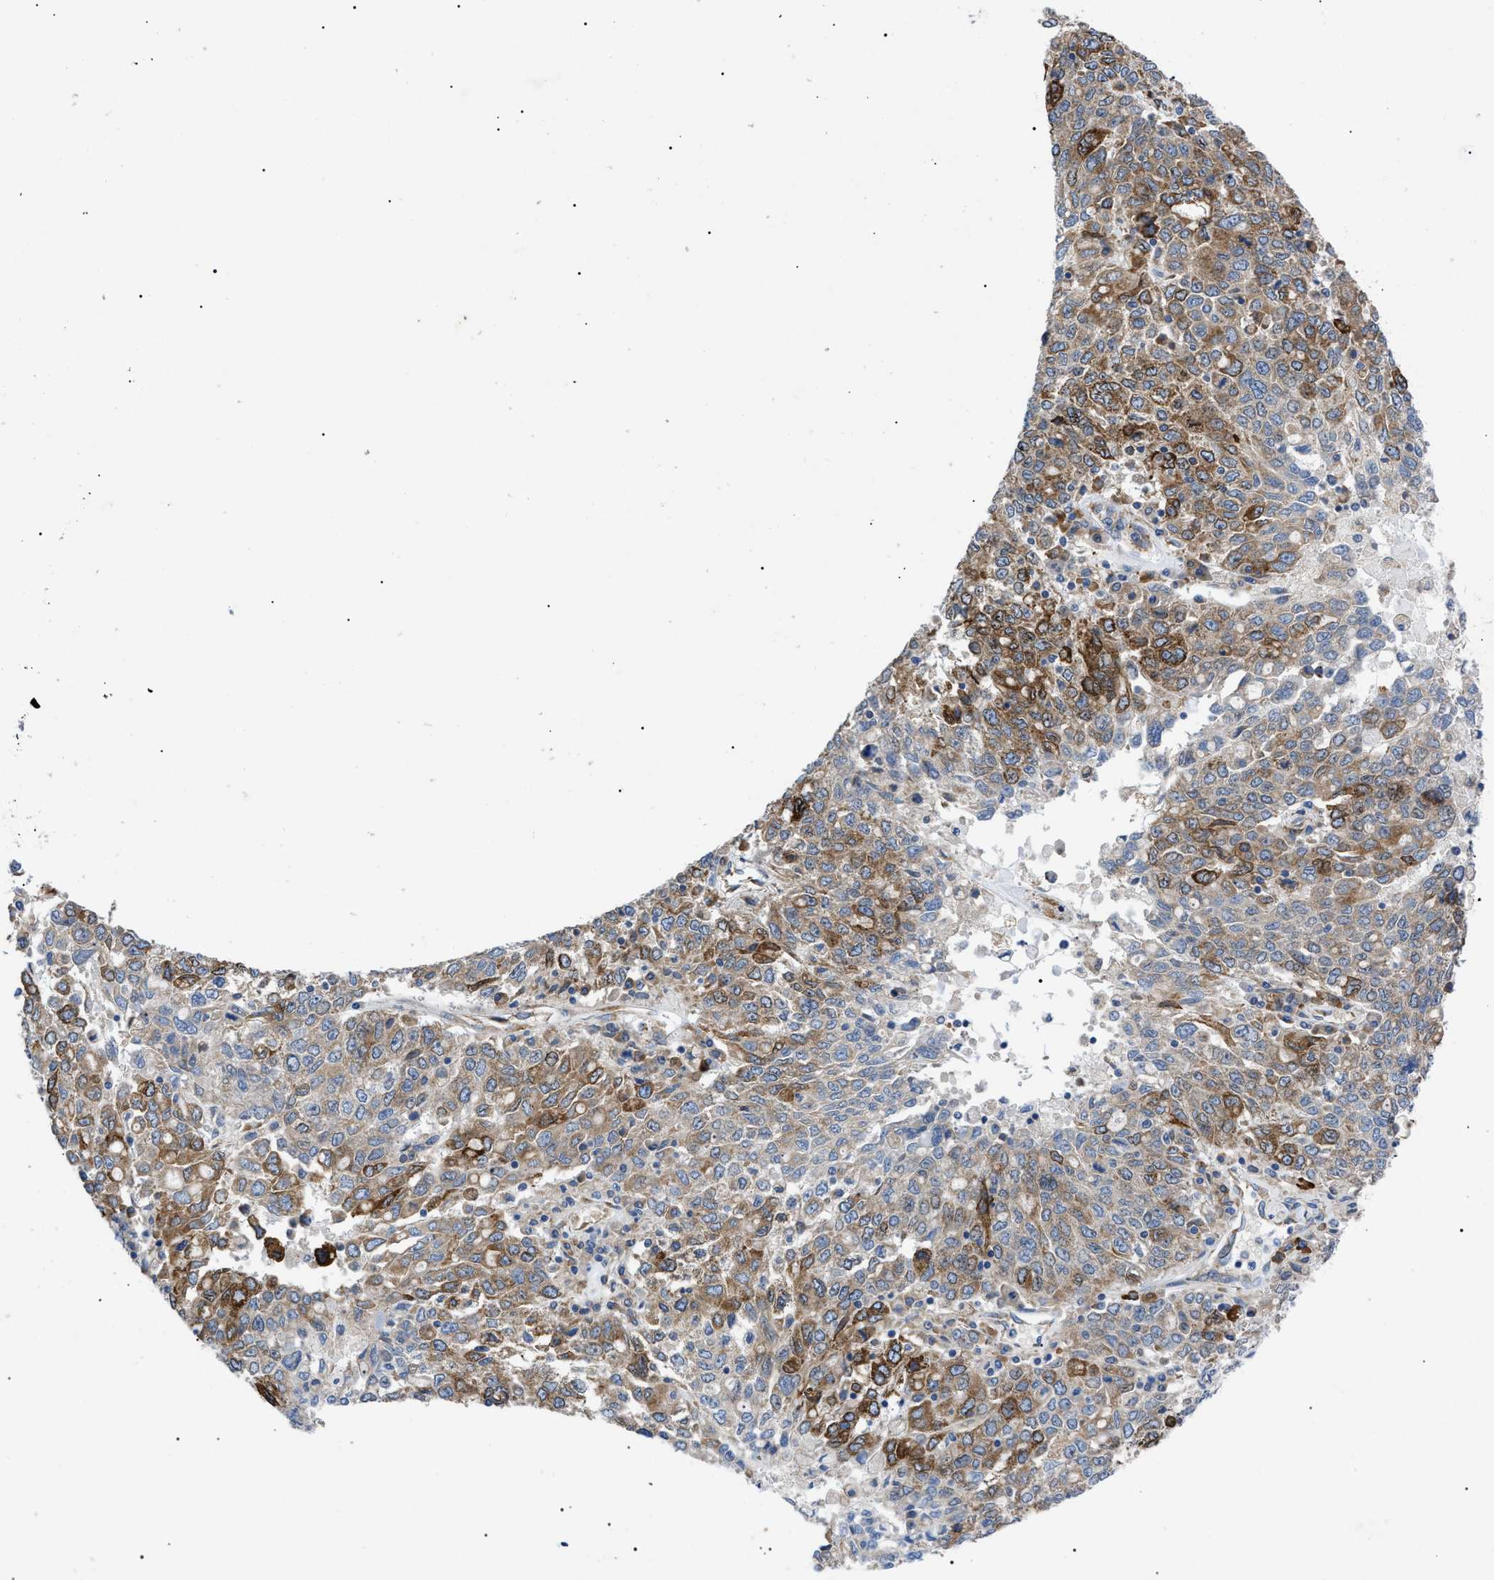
{"staining": {"intensity": "moderate", "quantity": ">75%", "location": "cytoplasmic/membranous"}, "tissue": "ovarian cancer", "cell_type": "Tumor cells", "image_type": "cancer", "snomed": [{"axis": "morphology", "description": "Carcinoma, endometroid"}, {"axis": "topography", "description": "Ovary"}], "caption": "Immunohistochemistry (IHC) image of neoplastic tissue: human endometroid carcinoma (ovarian) stained using IHC demonstrates medium levels of moderate protein expression localized specifically in the cytoplasmic/membranous of tumor cells, appearing as a cytoplasmic/membranous brown color.", "gene": "HSPB8", "patient": {"sex": "female", "age": 62}}